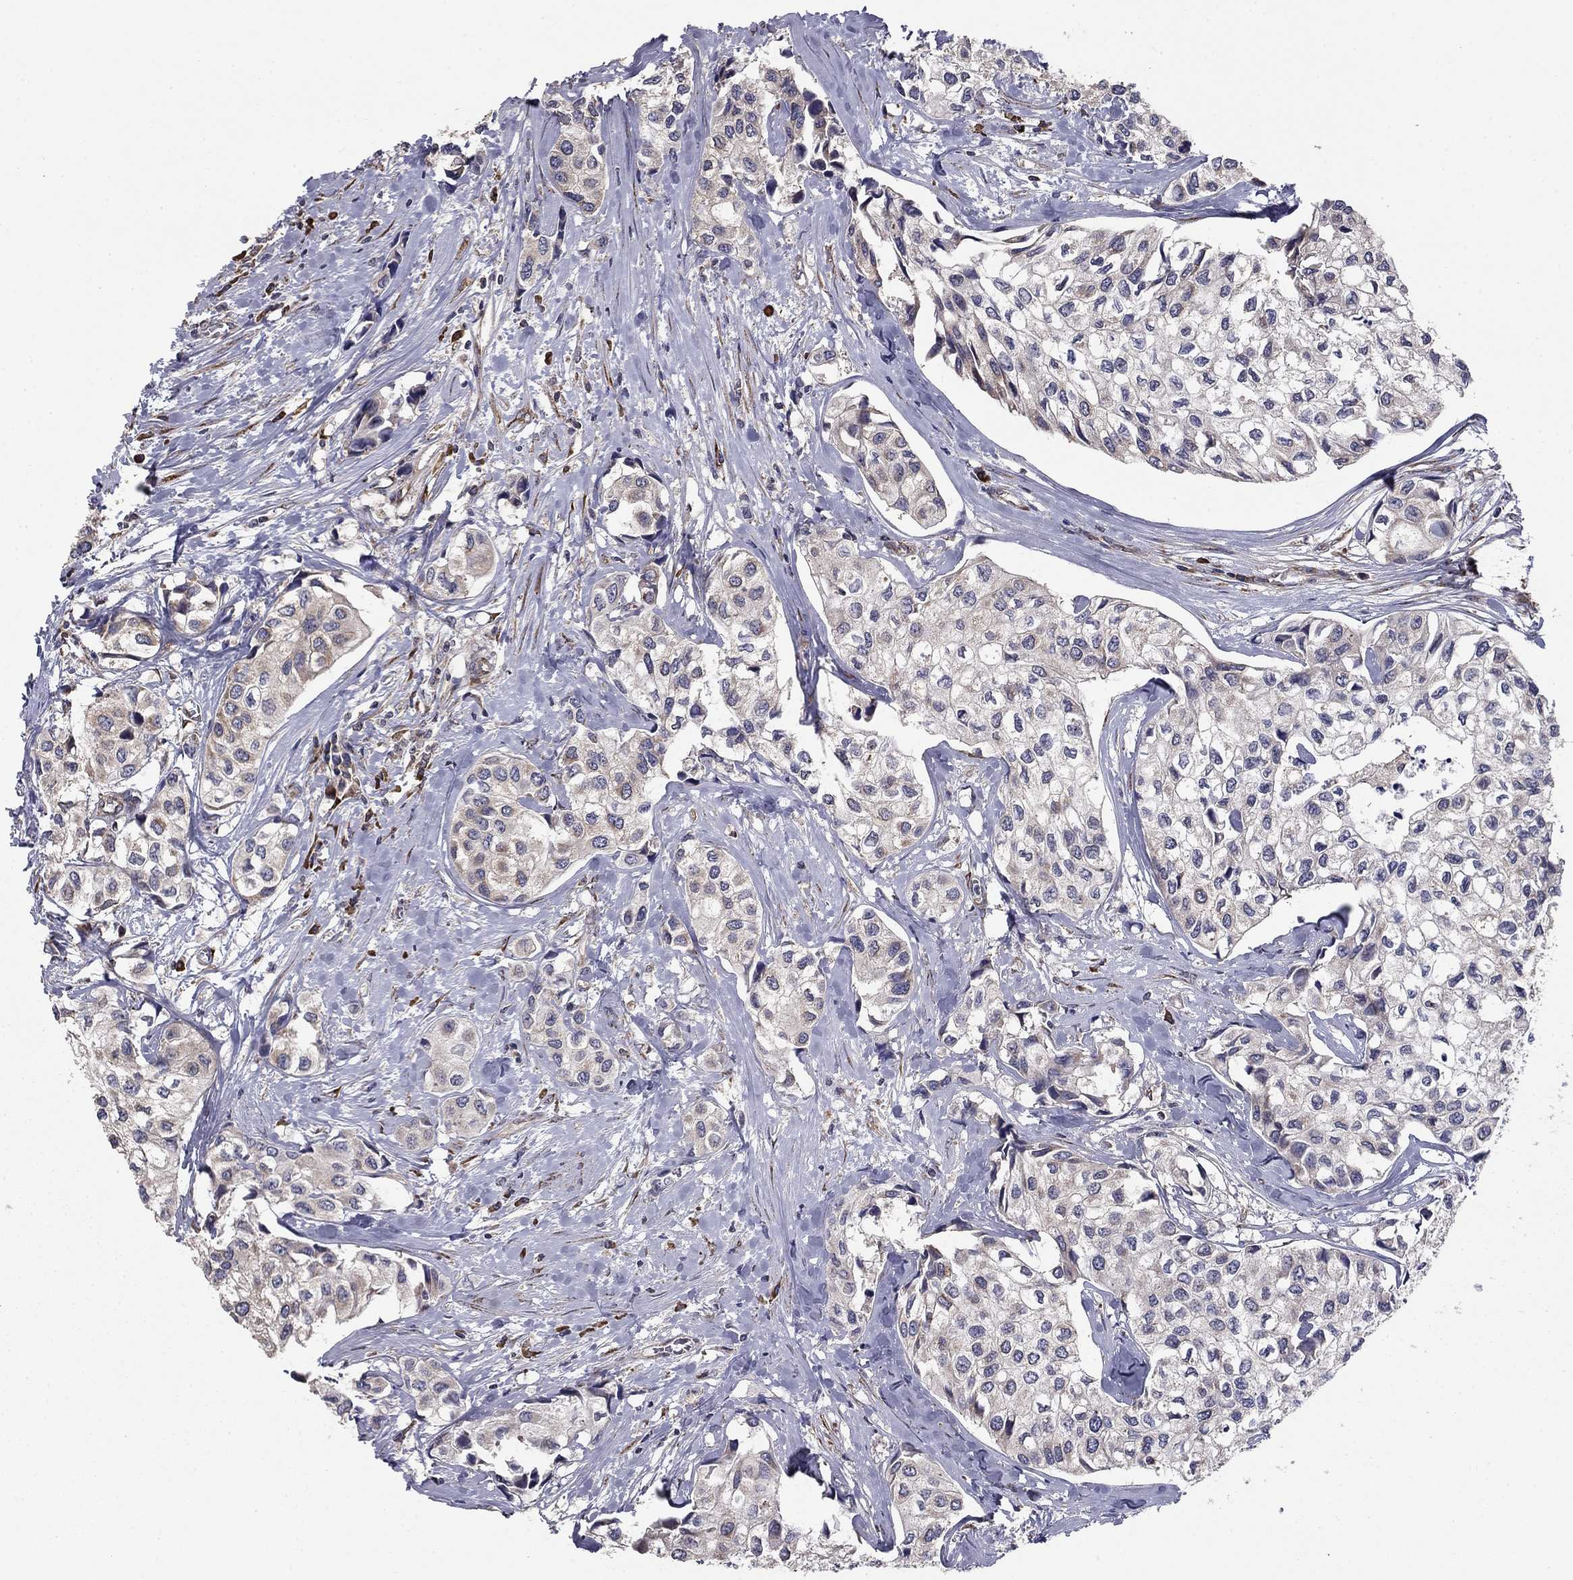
{"staining": {"intensity": "negative", "quantity": "none", "location": "none"}, "tissue": "urothelial cancer", "cell_type": "Tumor cells", "image_type": "cancer", "snomed": [{"axis": "morphology", "description": "Urothelial carcinoma, High grade"}, {"axis": "topography", "description": "Urinary bladder"}], "caption": "IHC micrograph of neoplastic tissue: urothelial cancer stained with DAB displays no significant protein expression in tumor cells. Brightfield microscopy of immunohistochemistry stained with DAB (3,3'-diaminobenzidine) (brown) and hematoxylin (blue), captured at high magnification.", "gene": "NKIRAS1", "patient": {"sex": "male", "age": 73}}